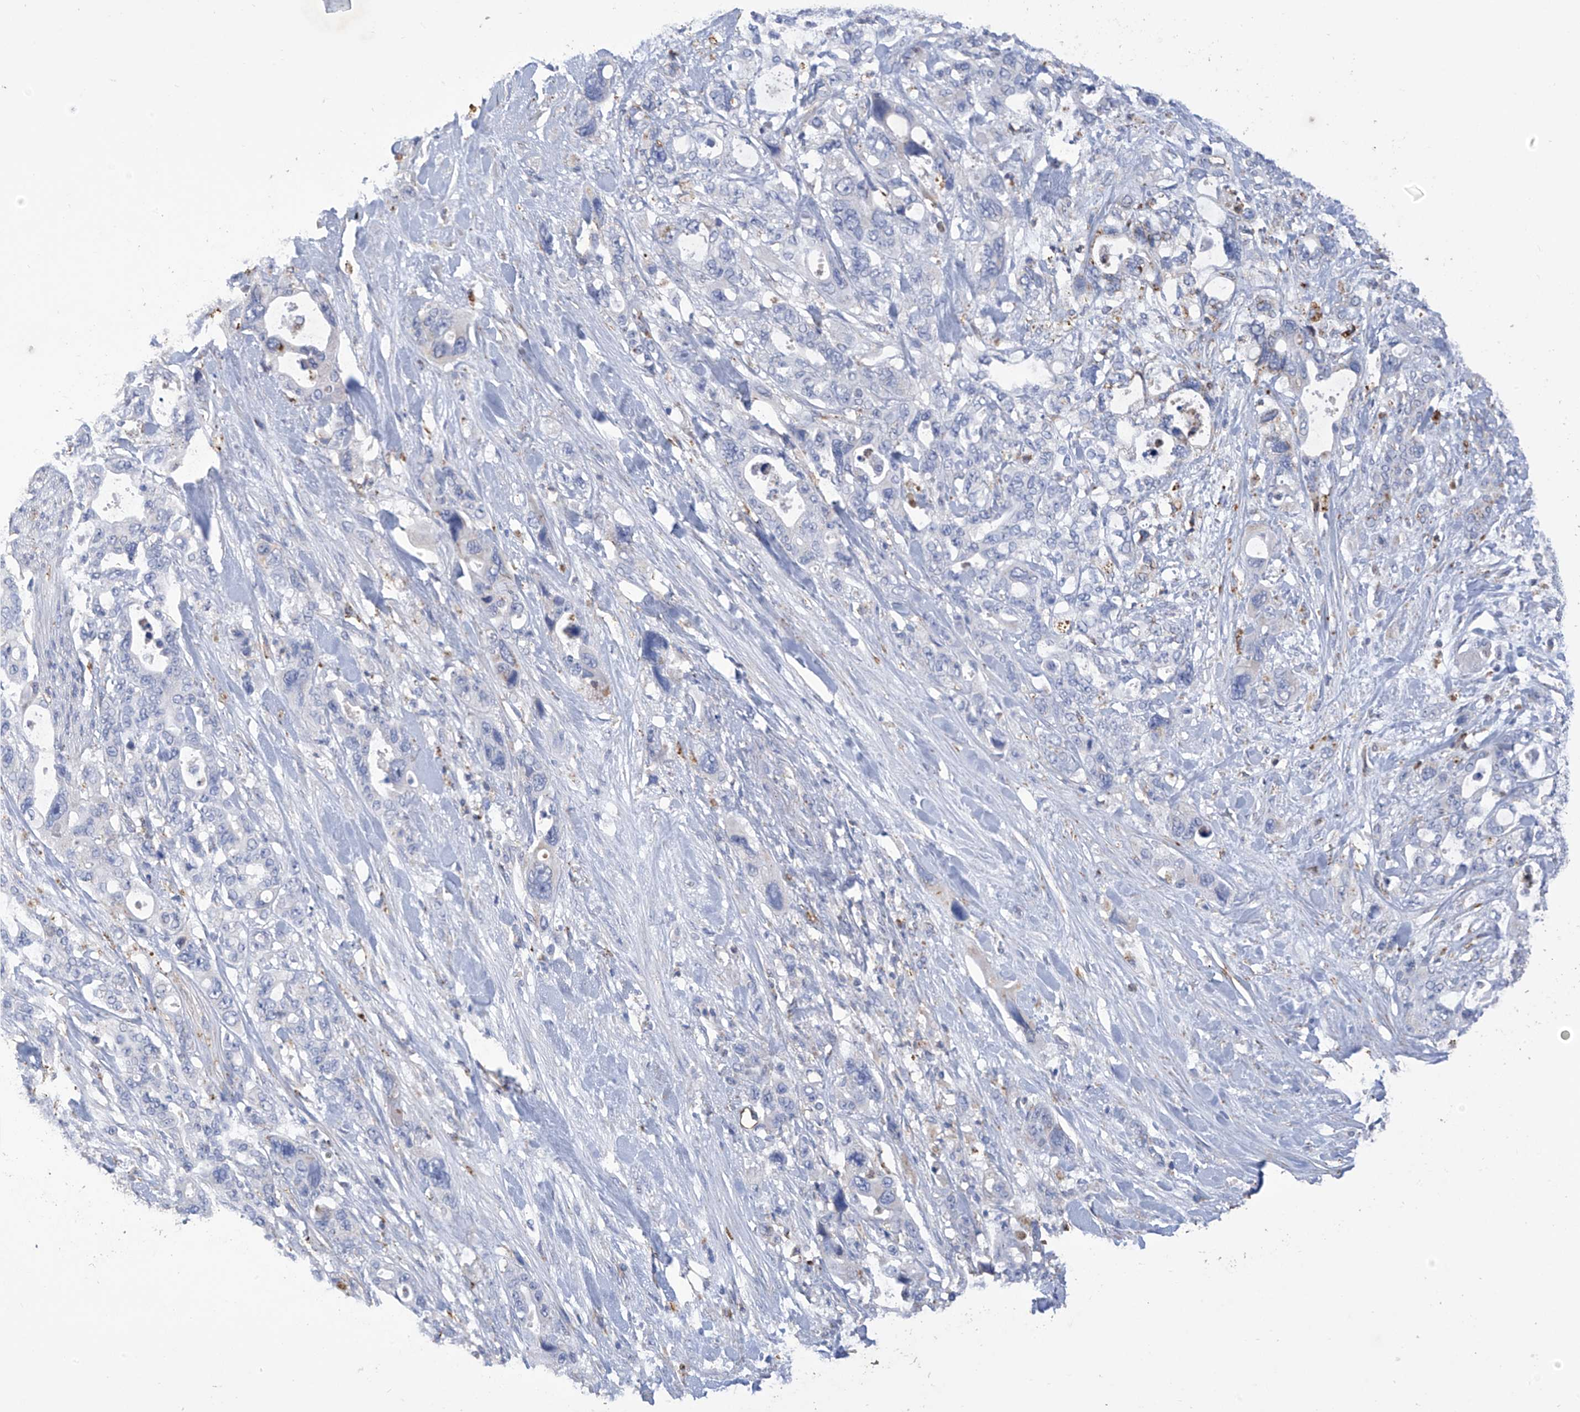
{"staining": {"intensity": "negative", "quantity": "none", "location": "none"}, "tissue": "pancreatic cancer", "cell_type": "Tumor cells", "image_type": "cancer", "snomed": [{"axis": "morphology", "description": "Adenocarcinoma, NOS"}, {"axis": "topography", "description": "Pancreas"}], "caption": "Tumor cells show no significant protein positivity in pancreatic adenocarcinoma.", "gene": "OGT", "patient": {"sex": "male", "age": 46}}